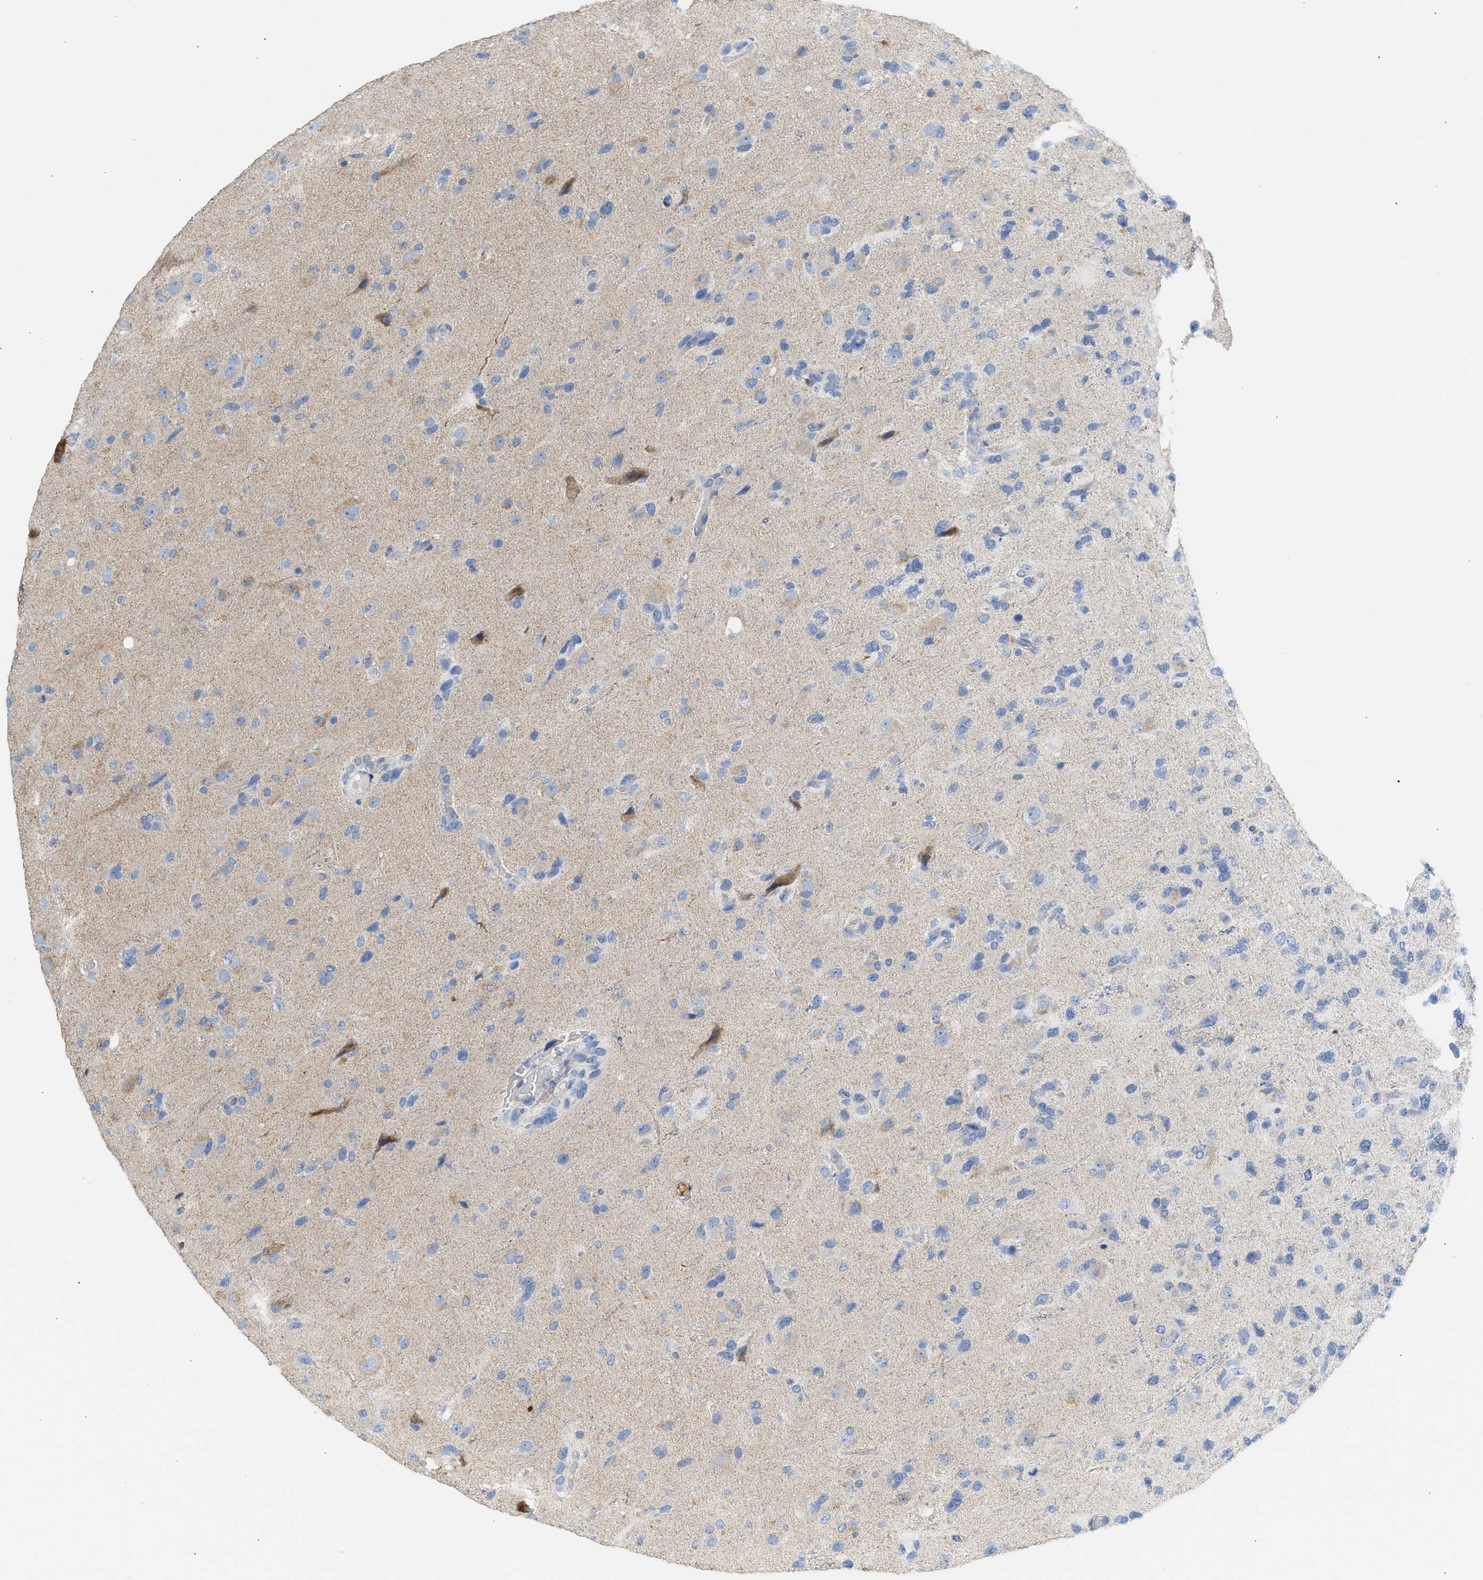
{"staining": {"intensity": "weak", "quantity": "<25%", "location": "cytoplasmic/membranous"}, "tissue": "glioma", "cell_type": "Tumor cells", "image_type": "cancer", "snomed": [{"axis": "morphology", "description": "Glioma, malignant, High grade"}, {"axis": "topography", "description": "Brain"}], "caption": "Histopathology image shows no significant protein staining in tumor cells of high-grade glioma (malignant).", "gene": "NDUFS8", "patient": {"sex": "female", "age": 58}}